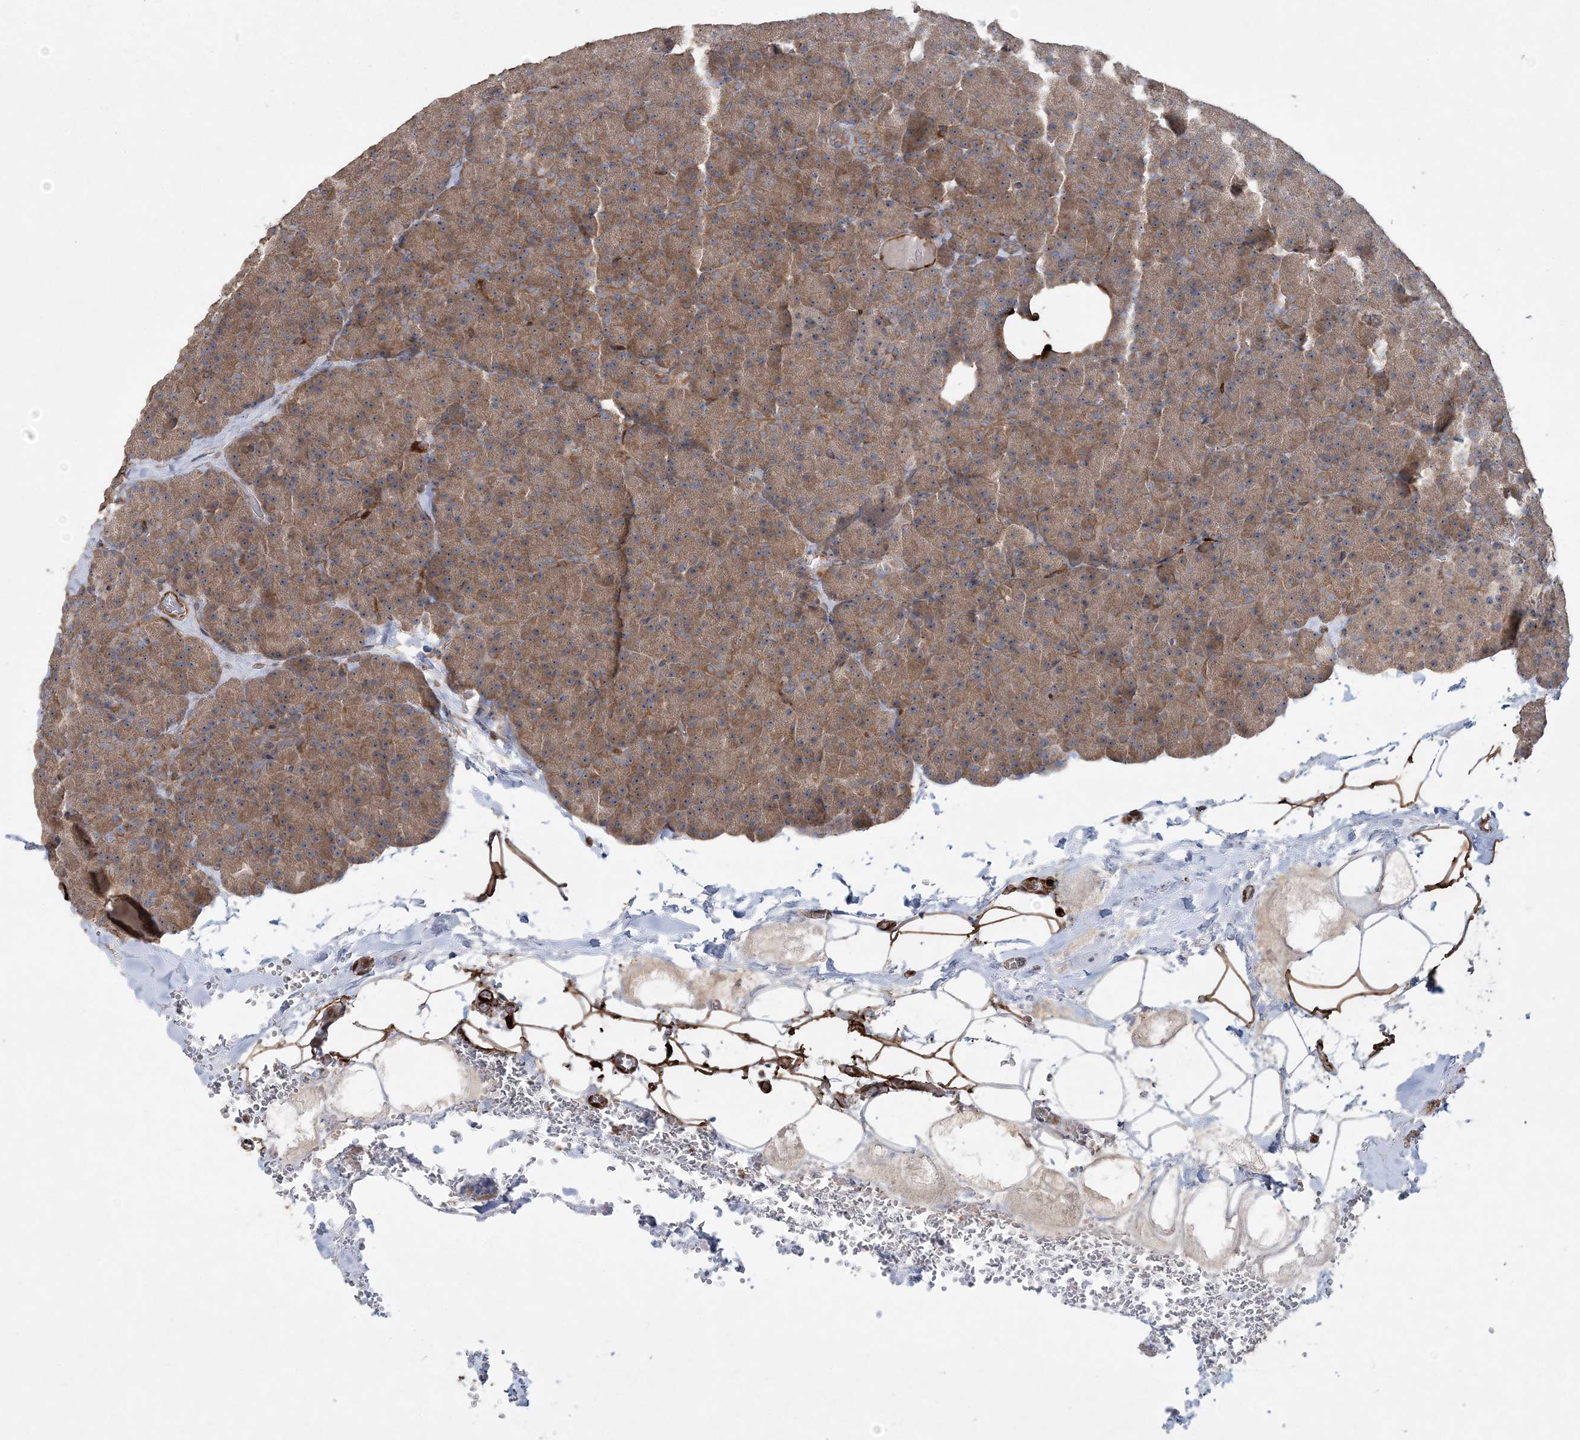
{"staining": {"intensity": "moderate", "quantity": ">75%", "location": "cytoplasmic/membranous"}, "tissue": "pancreas", "cell_type": "Exocrine glandular cells", "image_type": "normal", "snomed": [{"axis": "morphology", "description": "Normal tissue, NOS"}, {"axis": "morphology", "description": "Carcinoid, malignant, NOS"}, {"axis": "topography", "description": "Pancreas"}], "caption": "Exocrine glandular cells show medium levels of moderate cytoplasmic/membranous staining in about >75% of cells in normal pancreas. (brown staining indicates protein expression, while blue staining denotes nuclei).", "gene": "ACAP2", "patient": {"sex": "female", "age": 35}}